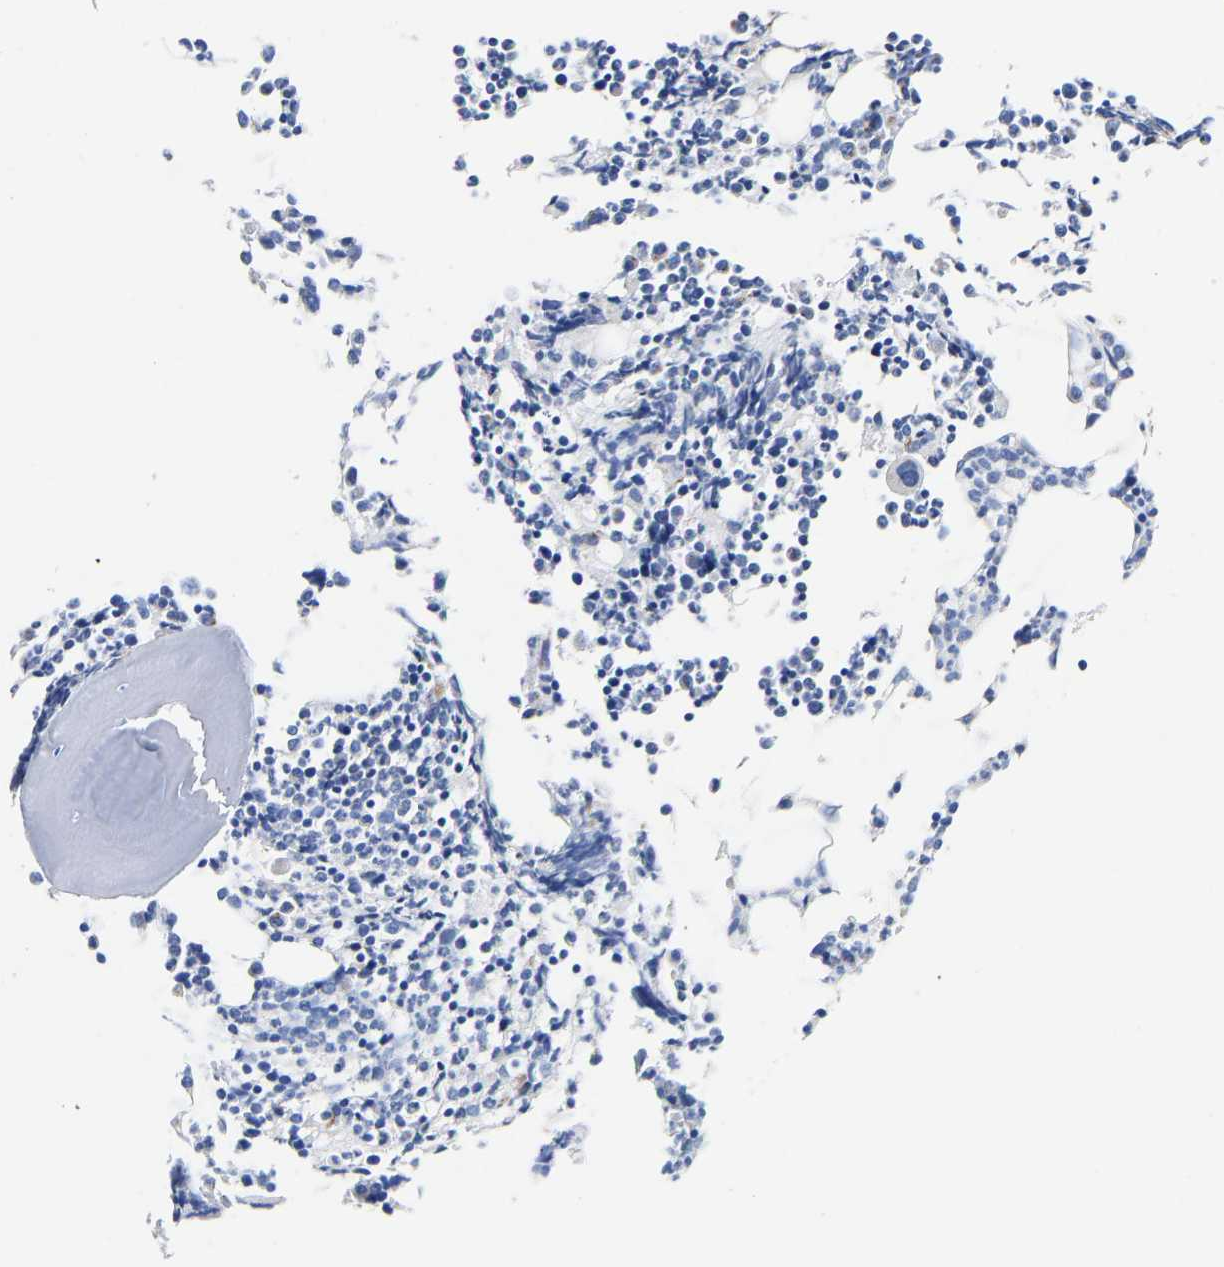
{"staining": {"intensity": "moderate", "quantity": "25%-75%", "location": "cytoplasmic/membranous"}, "tissue": "bone marrow", "cell_type": "Hematopoietic cells", "image_type": "normal", "snomed": [{"axis": "morphology", "description": "Normal tissue, NOS"}, {"axis": "morphology", "description": "Inflammation, NOS"}, {"axis": "topography", "description": "Bone marrow"}], "caption": "Bone marrow stained for a protein (brown) demonstrates moderate cytoplasmic/membranous positive positivity in approximately 25%-75% of hematopoietic cells.", "gene": "TMEM87A", "patient": {"sex": "female", "age": 53}}